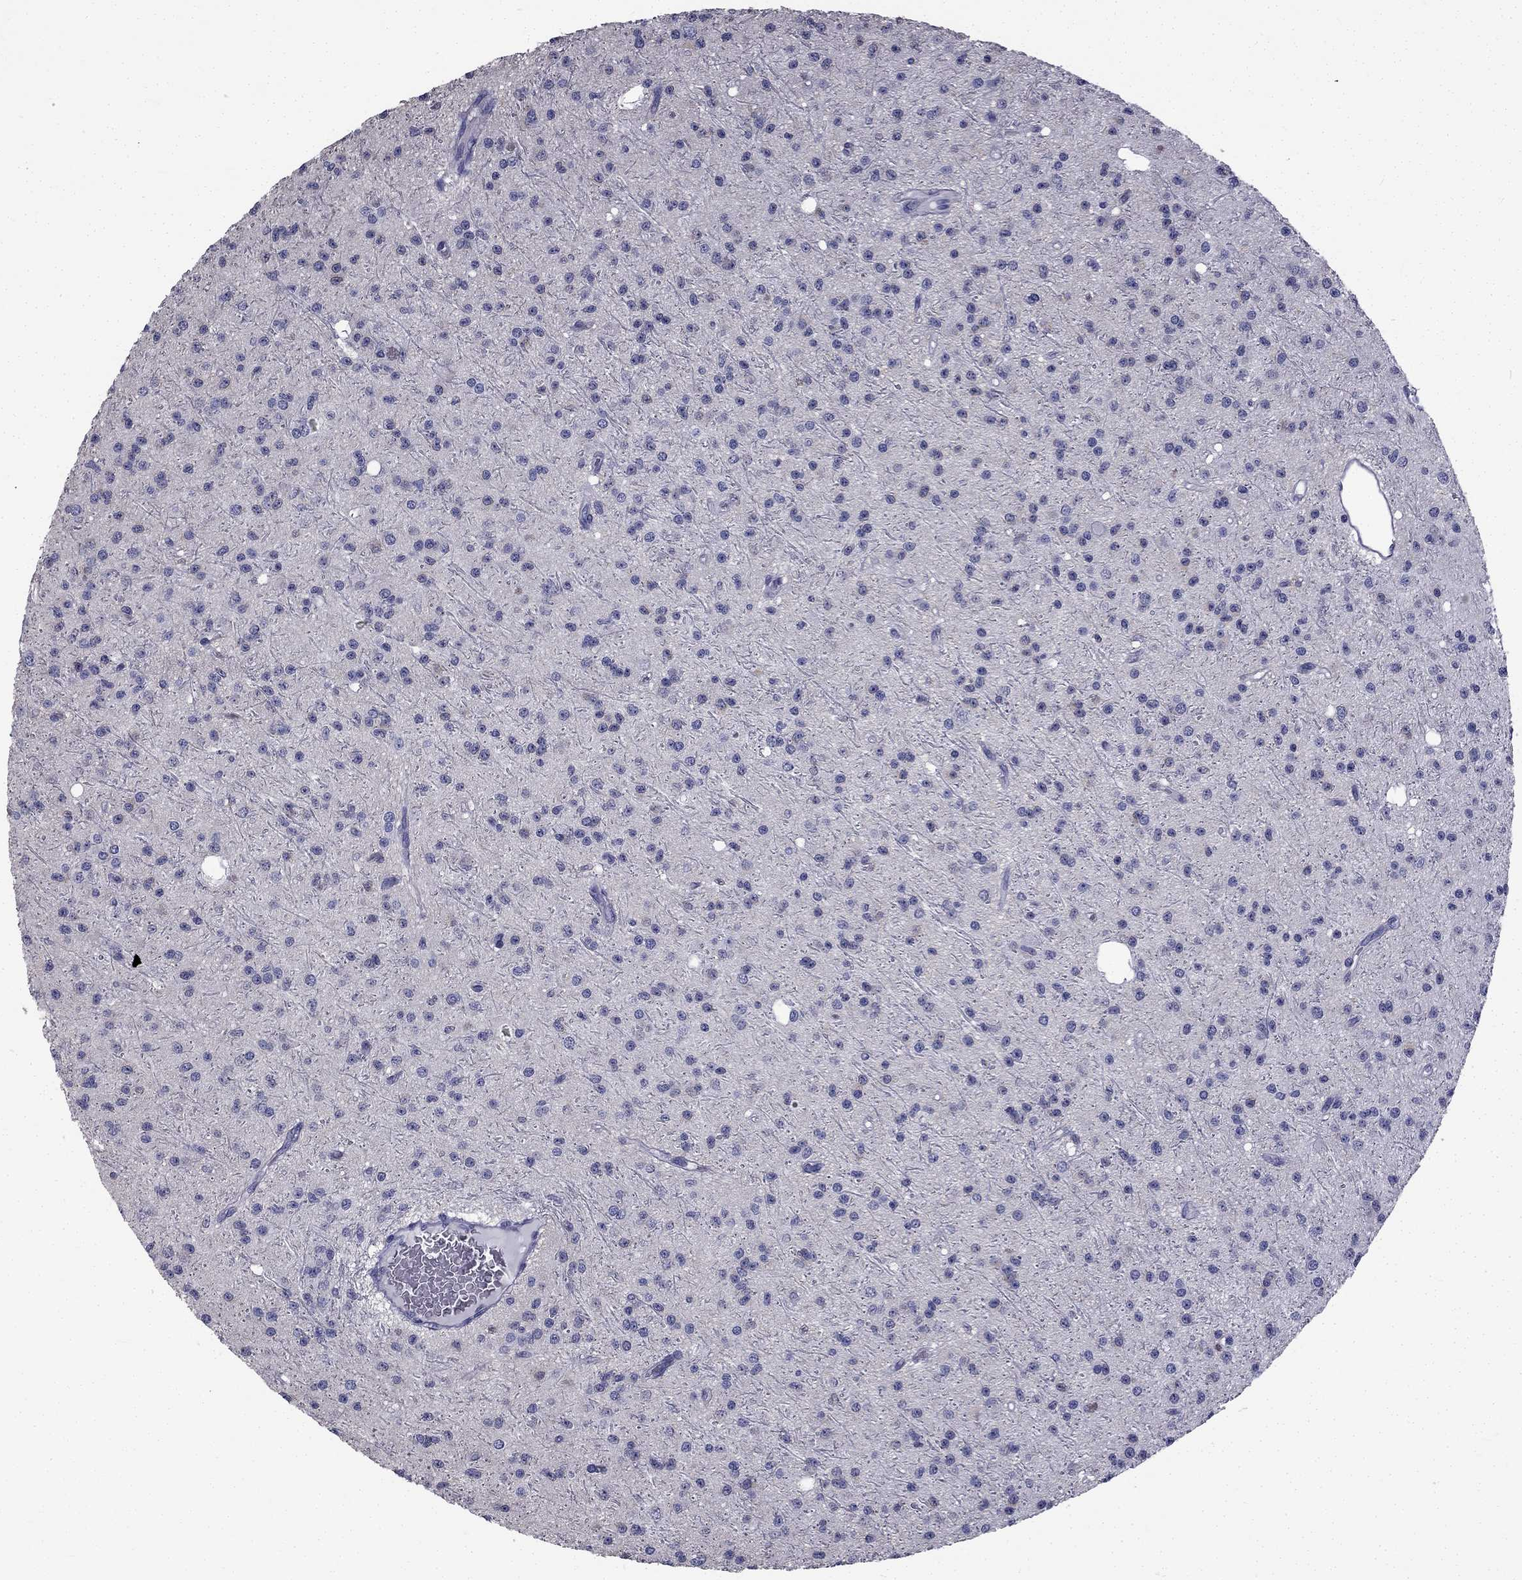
{"staining": {"intensity": "negative", "quantity": "none", "location": "none"}, "tissue": "glioma", "cell_type": "Tumor cells", "image_type": "cancer", "snomed": [{"axis": "morphology", "description": "Glioma, malignant, Low grade"}, {"axis": "topography", "description": "Brain"}], "caption": "Immunohistochemical staining of human glioma displays no significant expression in tumor cells.", "gene": "CCDC40", "patient": {"sex": "male", "age": 27}}